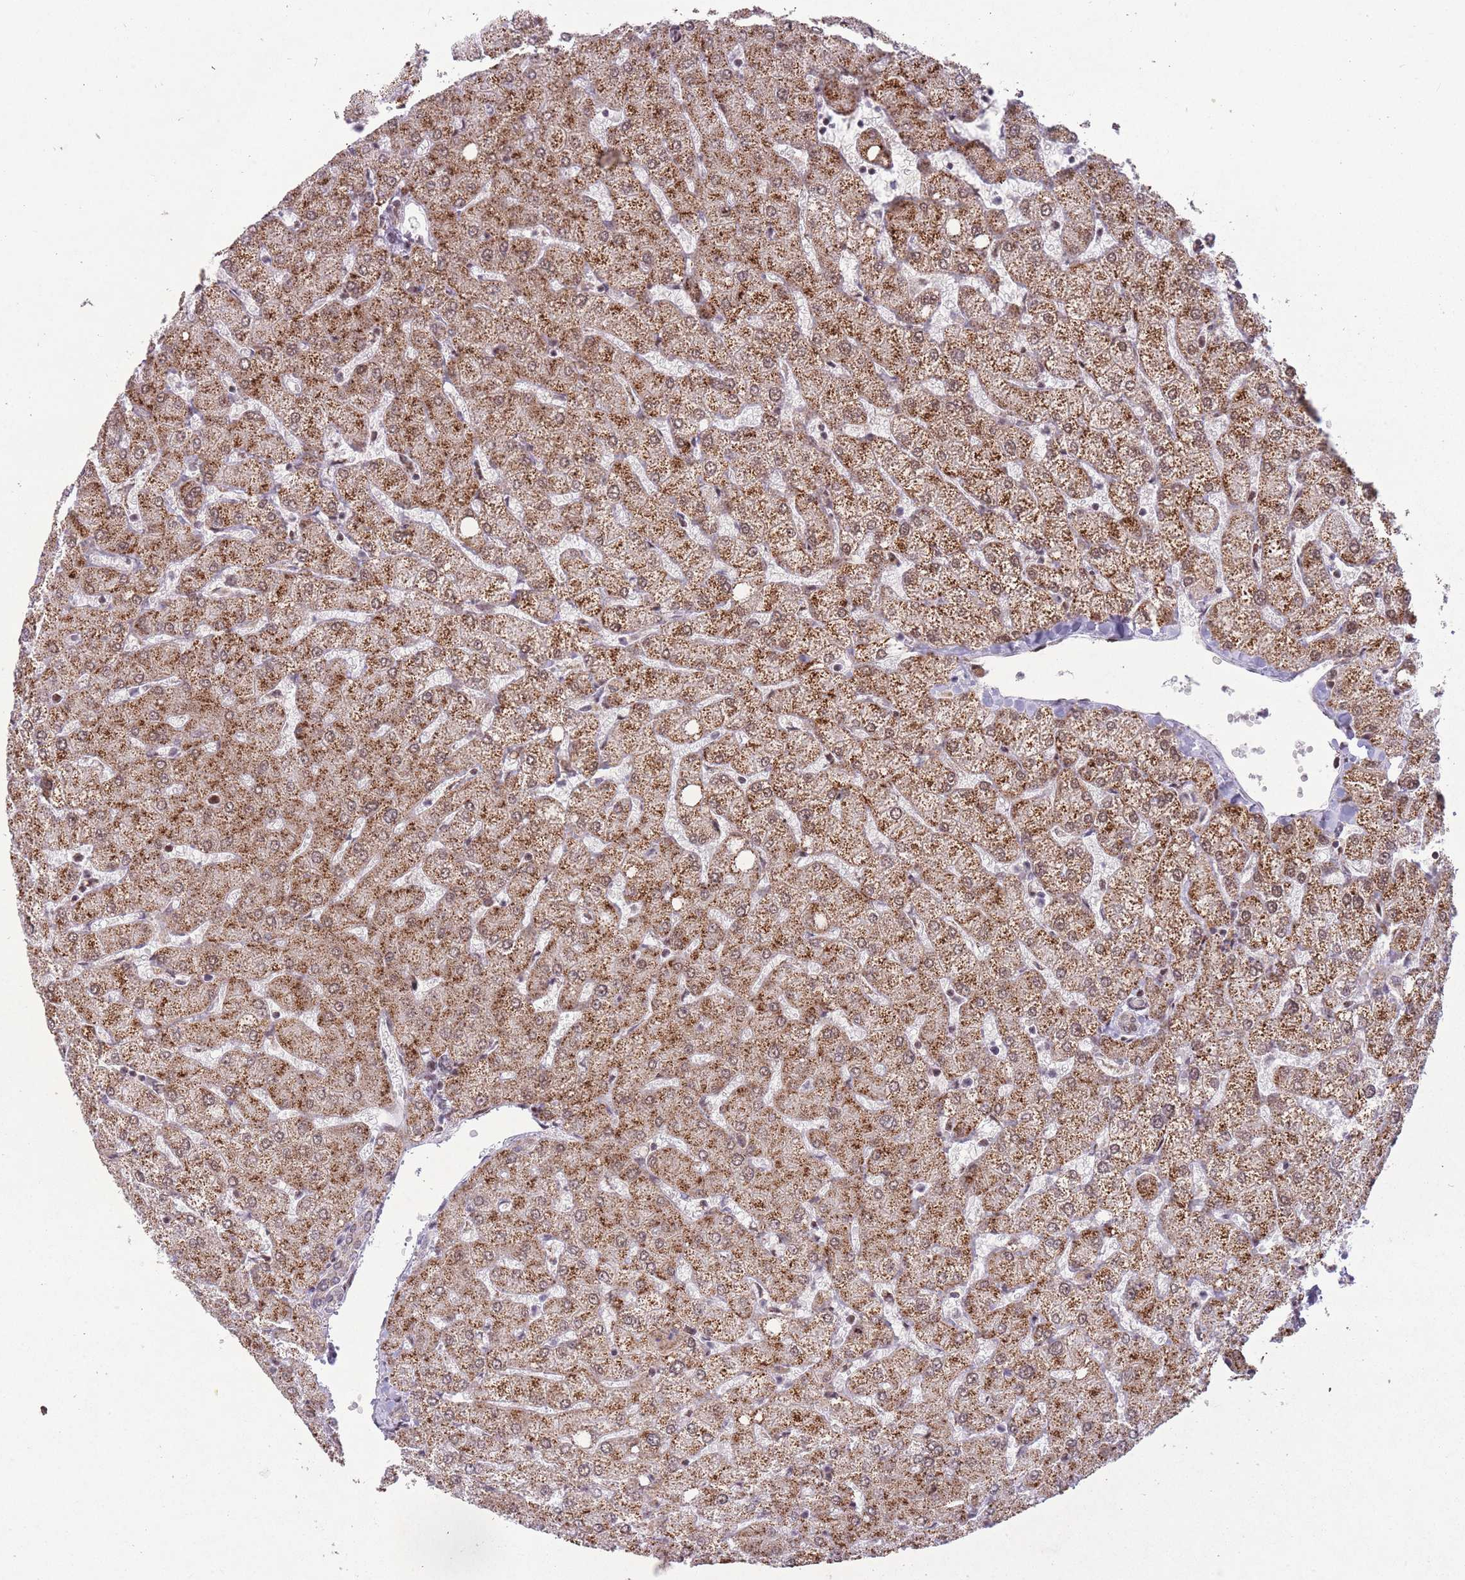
{"staining": {"intensity": "weak", "quantity": ">75%", "location": "cytoplasmic/membranous"}, "tissue": "liver", "cell_type": "Cholangiocytes", "image_type": "normal", "snomed": [{"axis": "morphology", "description": "Normal tissue, NOS"}, {"axis": "topography", "description": "Liver"}], "caption": "Immunohistochemistry of normal human liver reveals low levels of weak cytoplasmic/membranous positivity in approximately >75% of cholangiocytes.", "gene": "DPYSL4", "patient": {"sex": "female", "age": 54}}